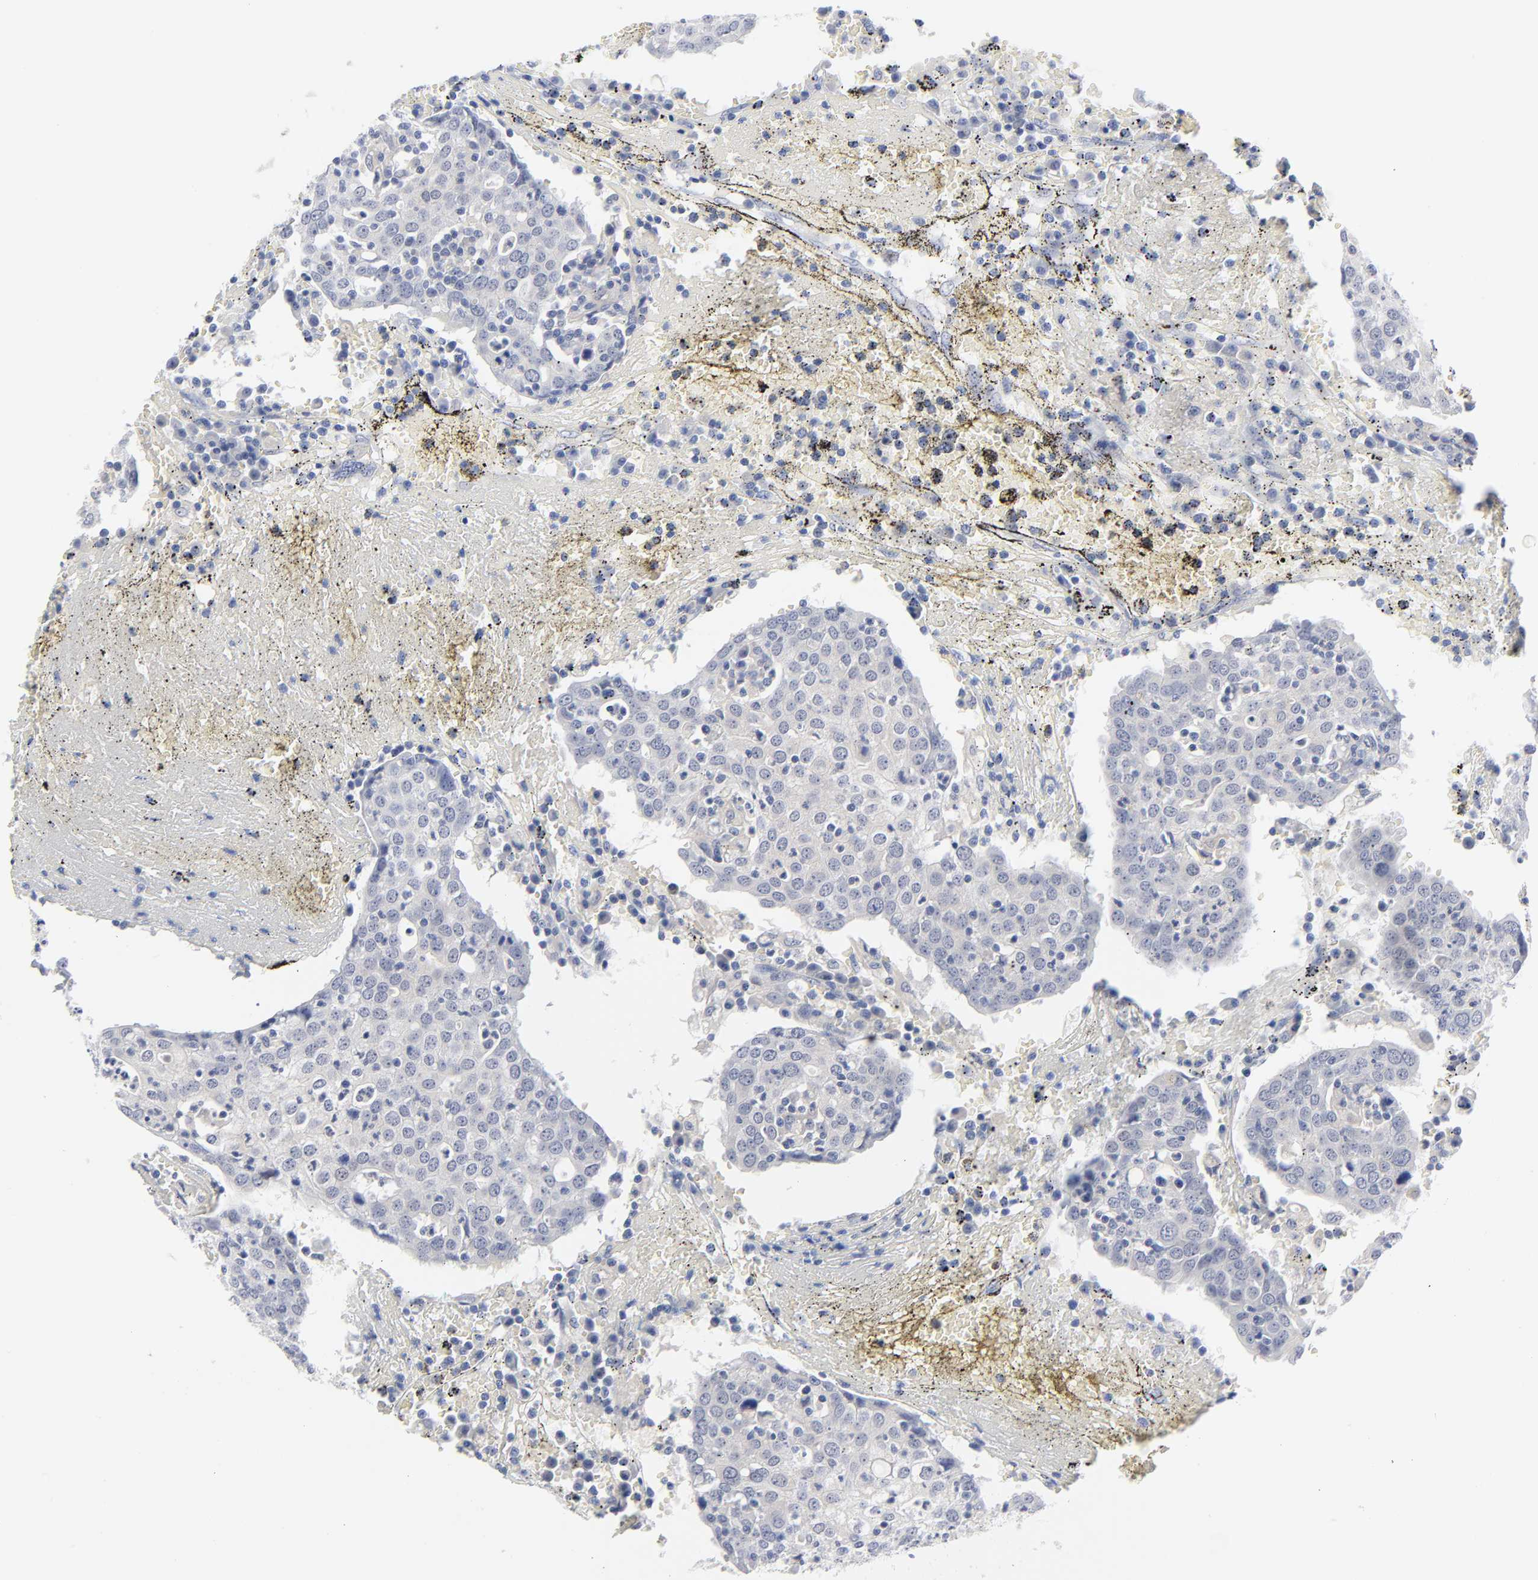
{"staining": {"intensity": "negative", "quantity": "none", "location": "none"}, "tissue": "head and neck cancer", "cell_type": "Tumor cells", "image_type": "cancer", "snomed": [{"axis": "morphology", "description": "Adenocarcinoma, NOS"}, {"axis": "topography", "description": "Salivary gland"}, {"axis": "topography", "description": "Head-Neck"}], "caption": "DAB (3,3'-diaminobenzidine) immunohistochemical staining of human head and neck cancer (adenocarcinoma) reveals no significant expression in tumor cells.", "gene": "CLEC4G", "patient": {"sex": "female", "age": 65}}